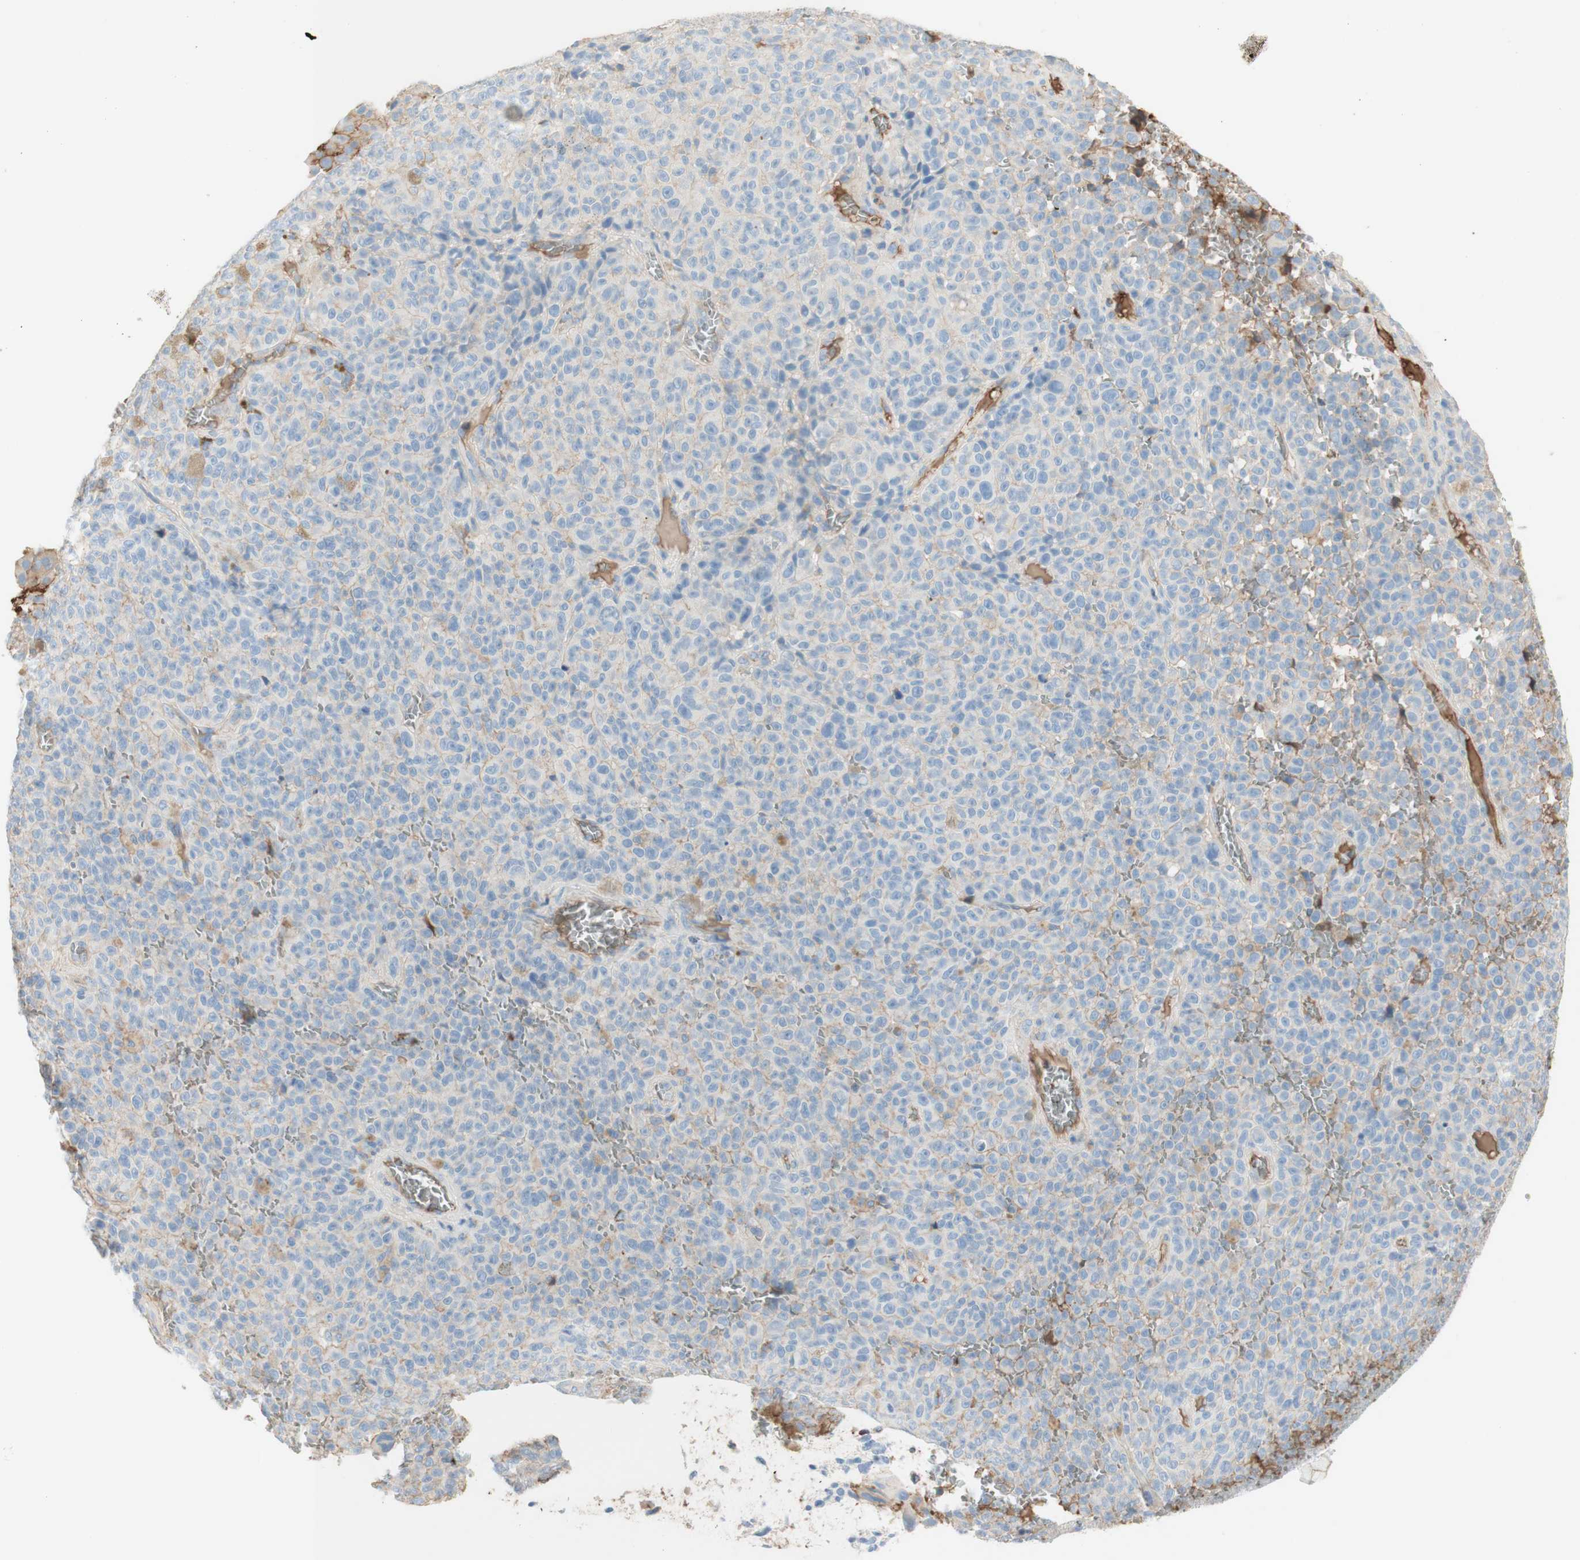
{"staining": {"intensity": "negative", "quantity": "none", "location": "none"}, "tissue": "melanoma", "cell_type": "Tumor cells", "image_type": "cancer", "snomed": [{"axis": "morphology", "description": "Malignant melanoma, NOS"}, {"axis": "topography", "description": "Skin"}], "caption": "This is an IHC micrograph of malignant melanoma. There is no expression in tumor cells.", "gene": "KNG1", "patient": {"sex": "female", "age": 82}}